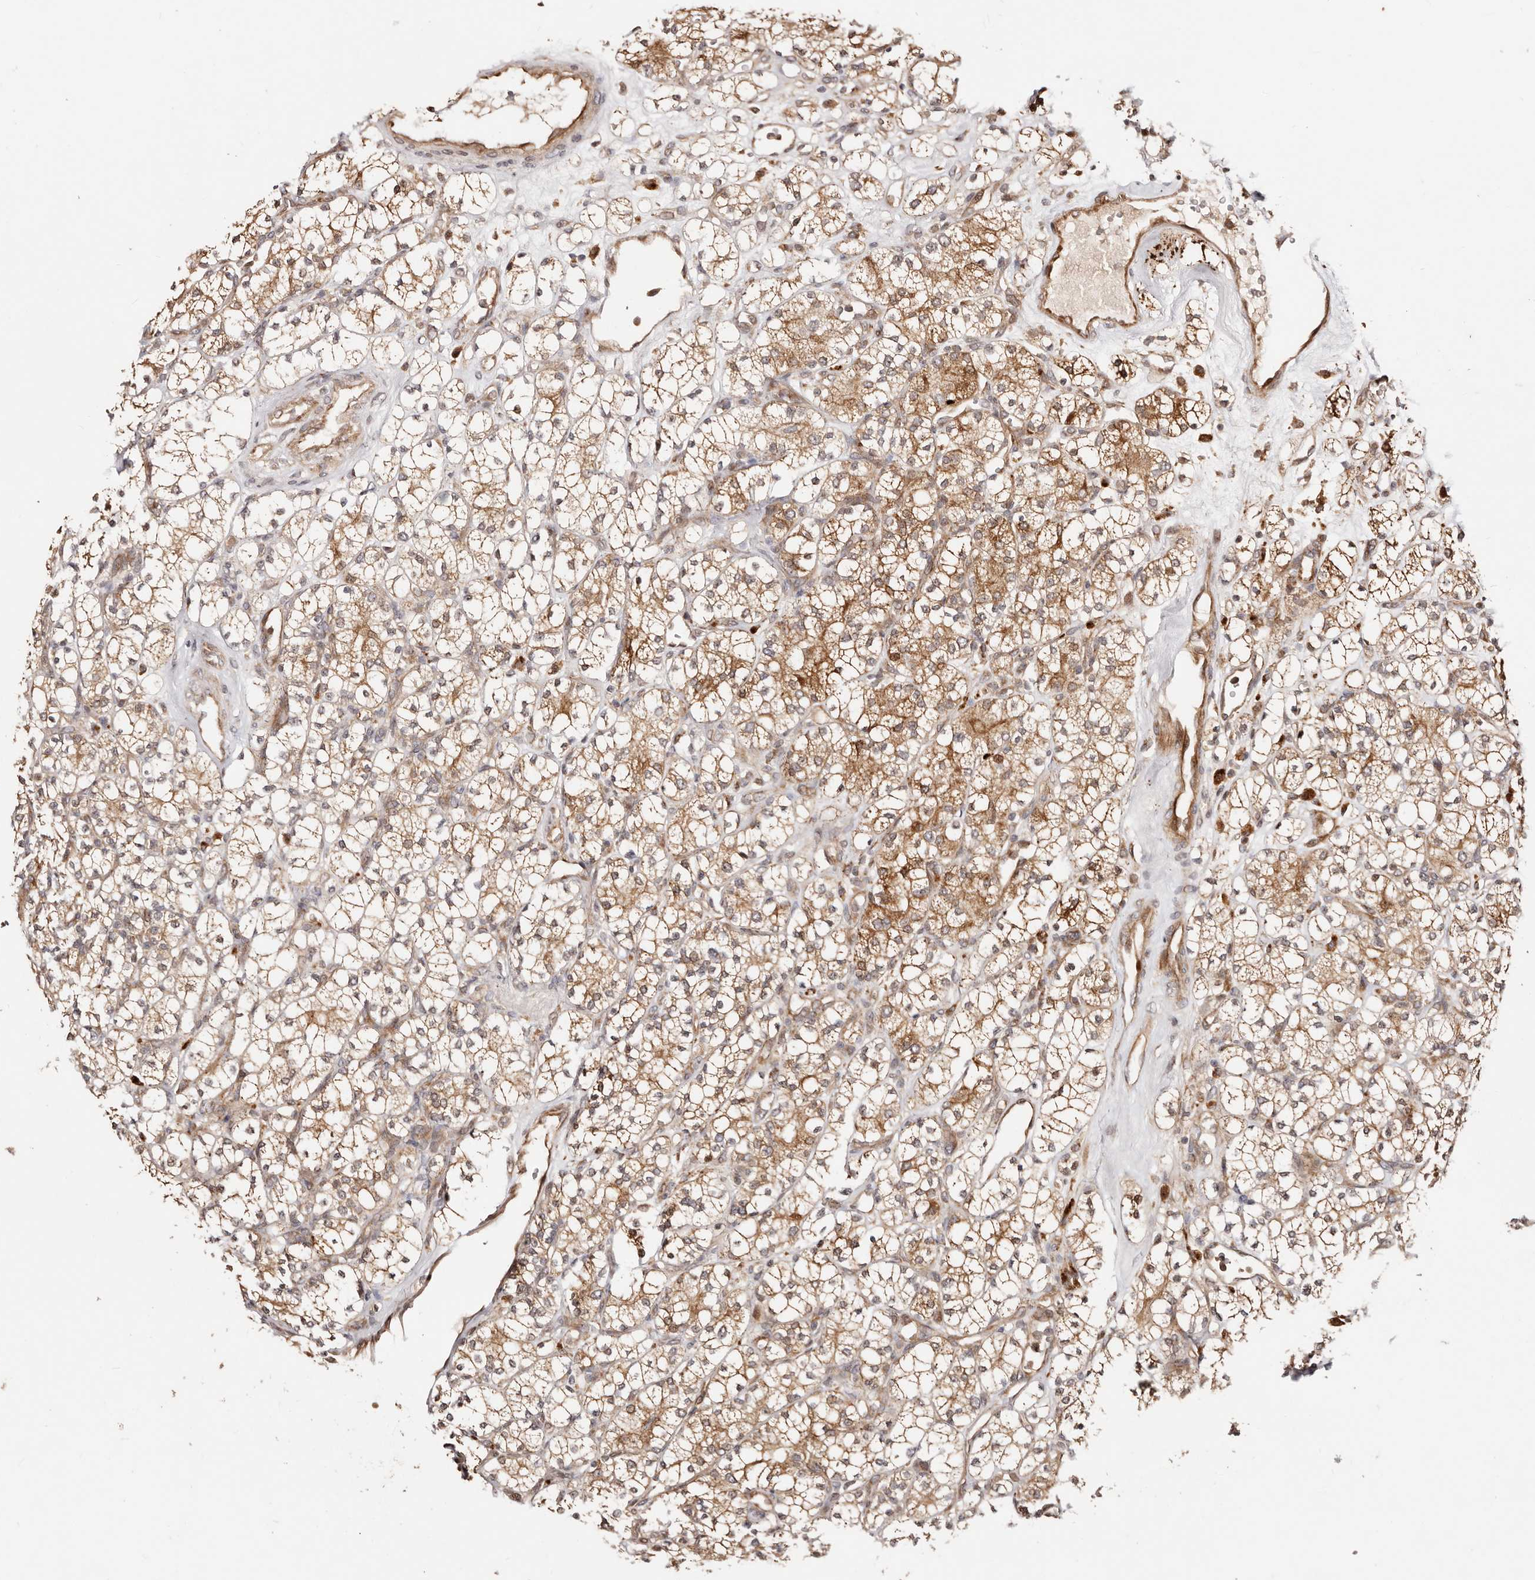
{"staining": {"intensity": "moderate", "quantity": ">75%", "location": "cytoplasmic/membranous"}, "tissue": "renal cancer", "cell_type": "Tumor cells", "image_type": "cancer", "snomed": [{"axis": "morphology", "description": "Adenocarcinoma, NOS"}, {"axis": "topography", "description": "Kidney"}], "caption": "A micrograph showing moderate cytoplasmic/membranous expression in about >75% of tumor cells in adenocarcinoma (renal), as visualized by brown immunohistochemical staining.", "gene": "PTPN22", "patient": {"sex": "male", "age": 77}}